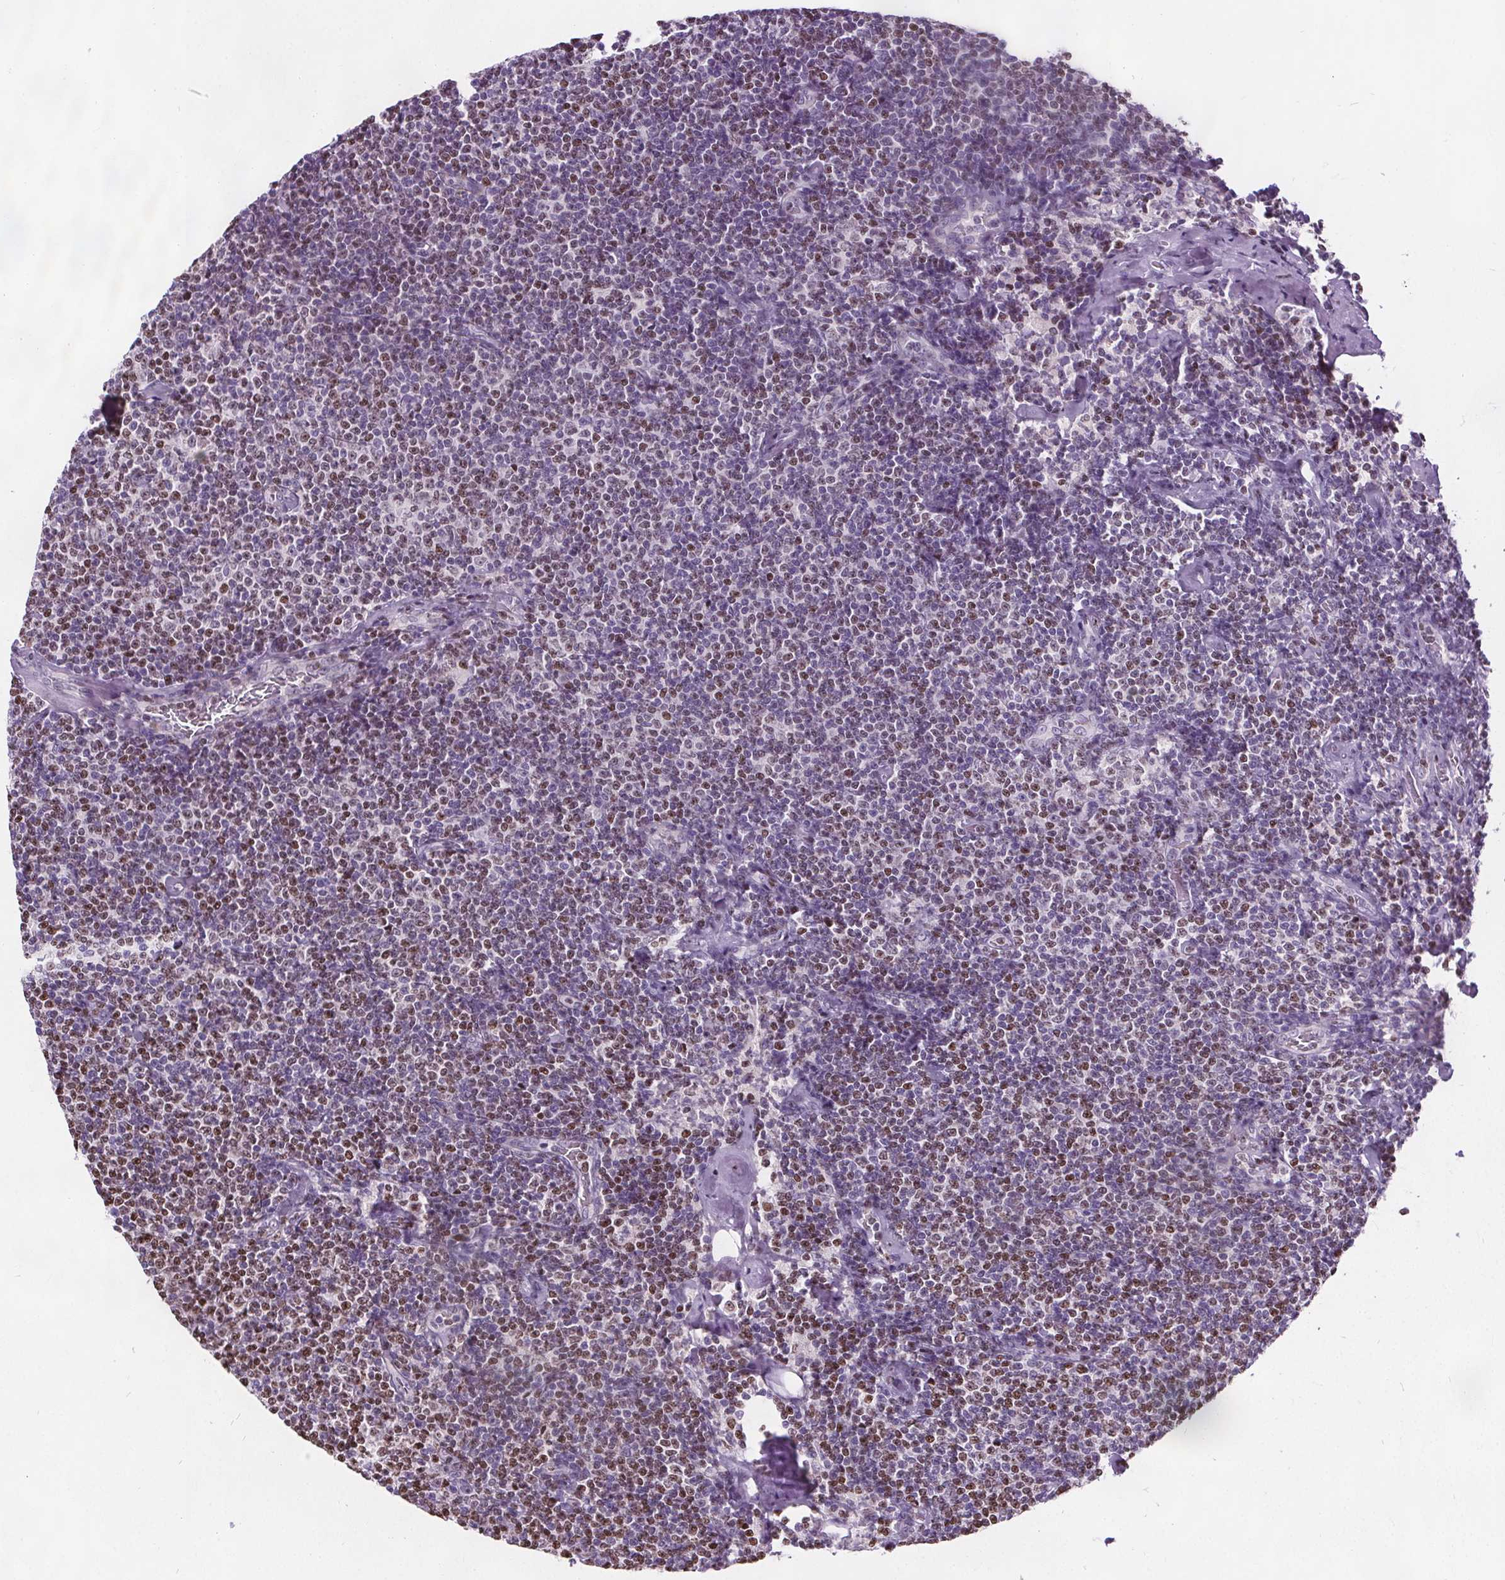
{"staining": {"intensity": "moderate", "quantity": "<25%", "location": "nuclear"}, "tissue": "lymphoma", "cell_type": "Tumor cells", "image_type": "cancer", "snomed": [{"axis": "morphology", "description": "Malignant lymphoma, non-Hodgkin's type, Low grade"}, {"axis": "topography", "description": "Lymph node"}], "caption": "IHC of human low-grade malignant lymphoma, non-Hodgkin's type displays low levels of moderate nuclear positivity in approximately <25% of tumor cells.", "gene": "ISLR2", "patient": {"sex": "male", "age": 81}}